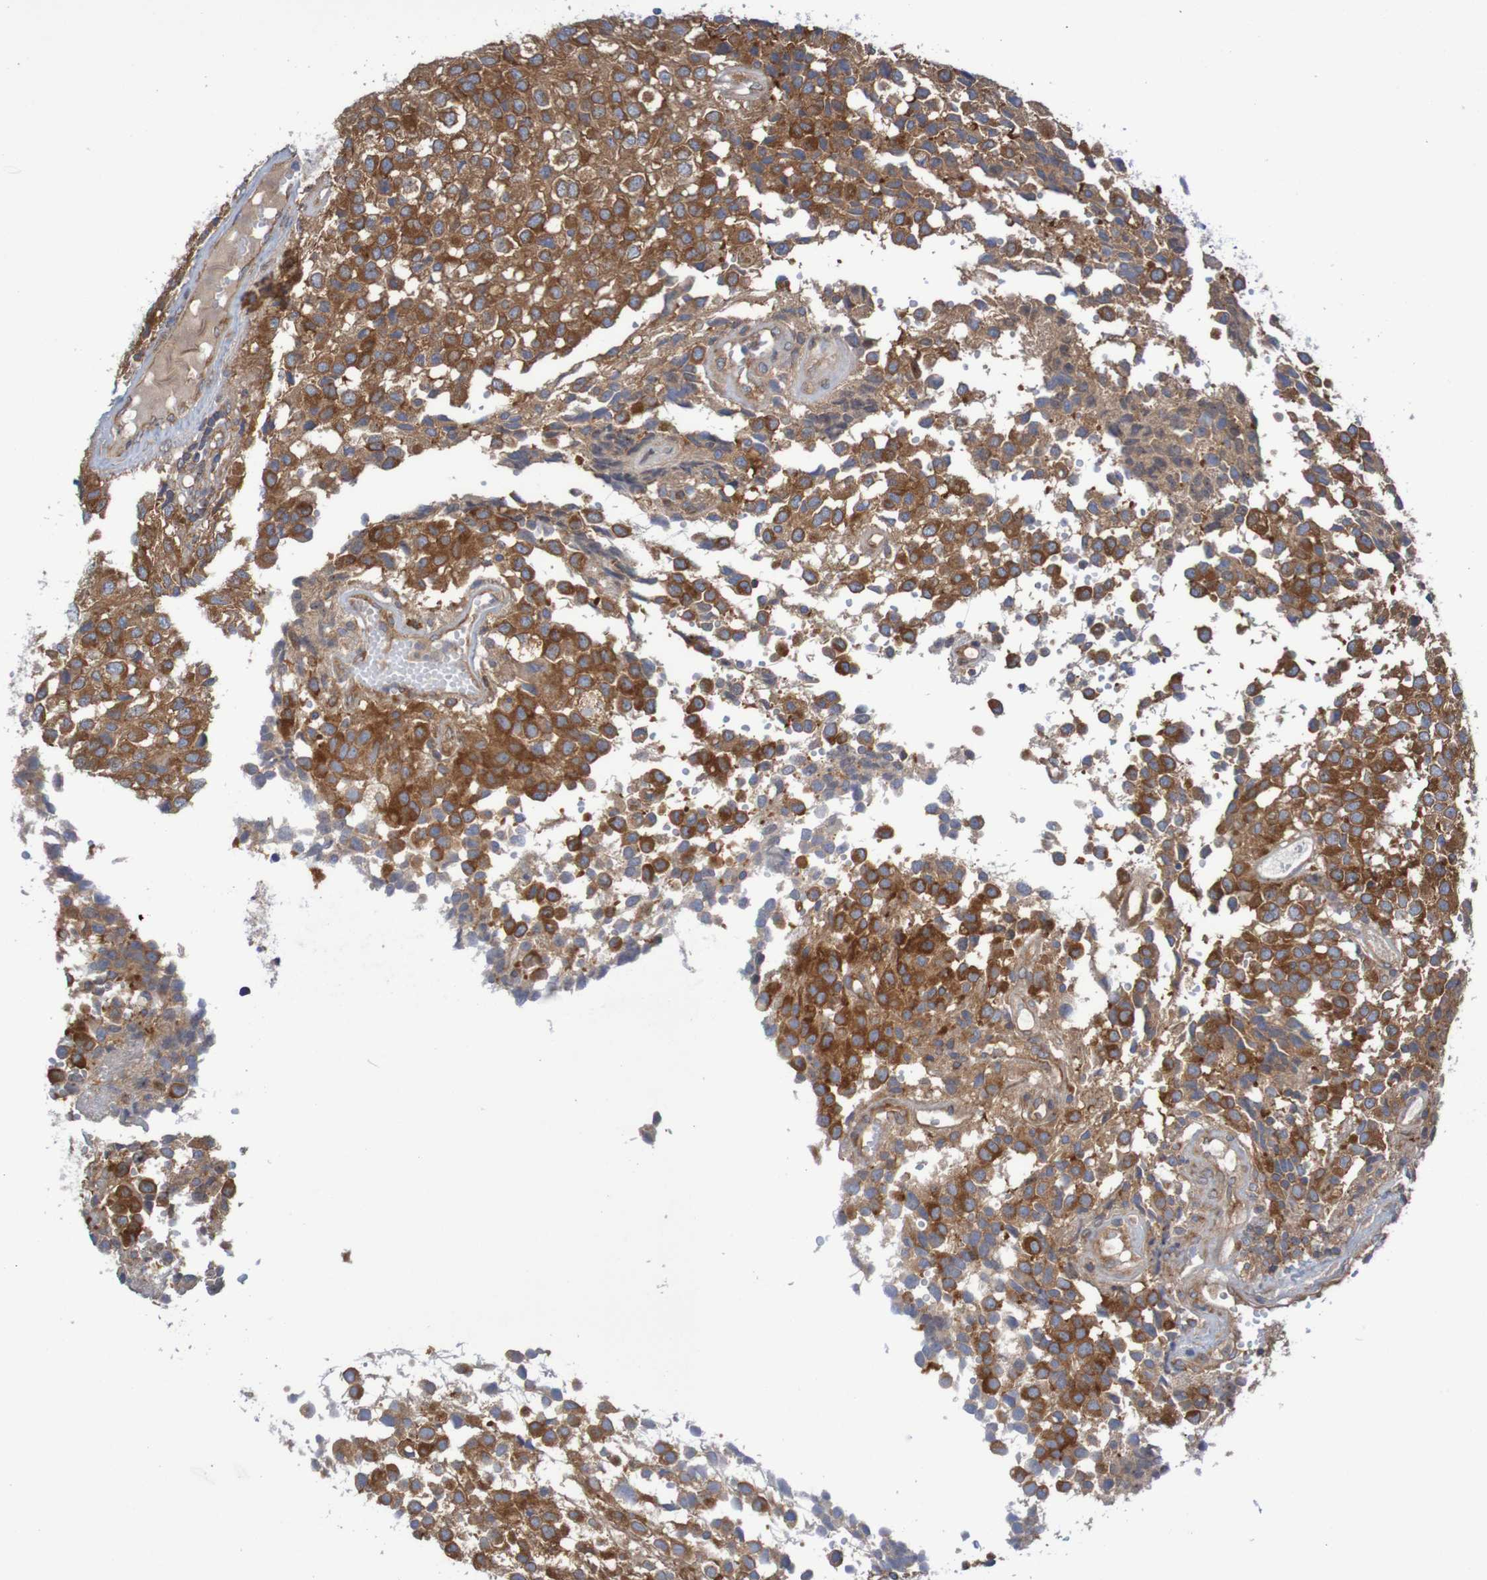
{"staining": {"intensity": "strong", "quantity": ">75%", "location": "cytoplasmic/membranous"}, "tissue": "glioma", "cell_type": "Tumor cells", "image_type": "cancer", "snomed": [{"axis": "morphology", "description": "Glioma, malignant, High grade"}, {"axis": "topography", "description": "Brain"}], "caption": "DAB immunohistochemical staining of glioma exhibits strong cytoplasmic/membranous protein staining in about >75% of tumor cells. (brown staining indicates protein expression, while blue staining denotes nuclei).", "gene": "LRRC47", "patient": {"sex": "male", "age": 32}}